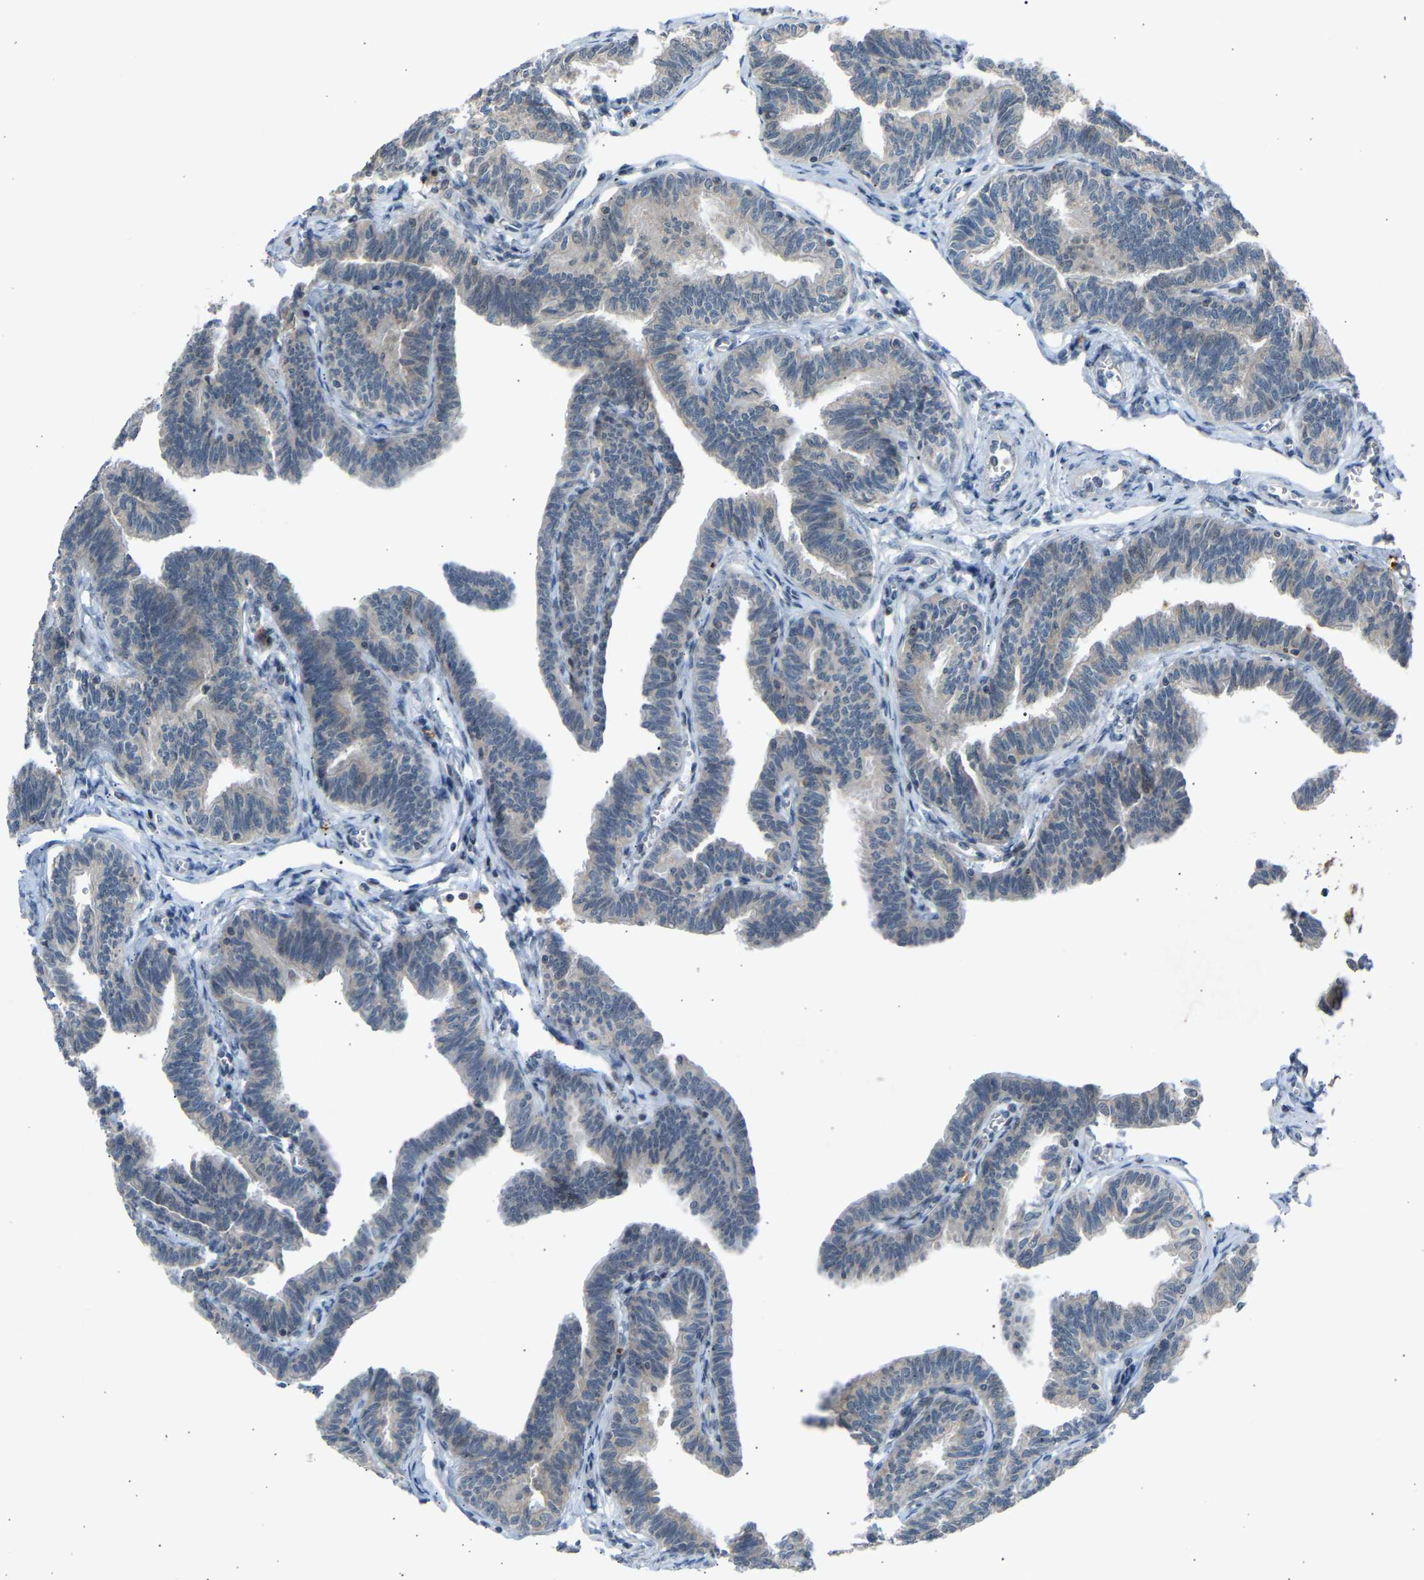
{"staining": {"intensity": "moderate", "quantity": ">75%", "location": "cytoplasmic/membranous"}, "tissue": "fallopian tube", "cell_type": "Glandular cells", "image_type": "normal", "snomed": [{"axis": "morphology", "description": "Normal tissue, NOS"}, {"axis": "topography", "description": "Fallopian tube"}, {"axis": "topography", "description": "Ovary"}], "caption": "Immunohistochemistry (IHC) histopathology image of unremarkable human fallopian tube stained for a protein (brown), which demonstrates medium levels of moderate cytoplasmic/membranous positivity in about >75% of glandular cells.", "gene": "SLIRP", "patient": {"sex": "female", "age": 23}}